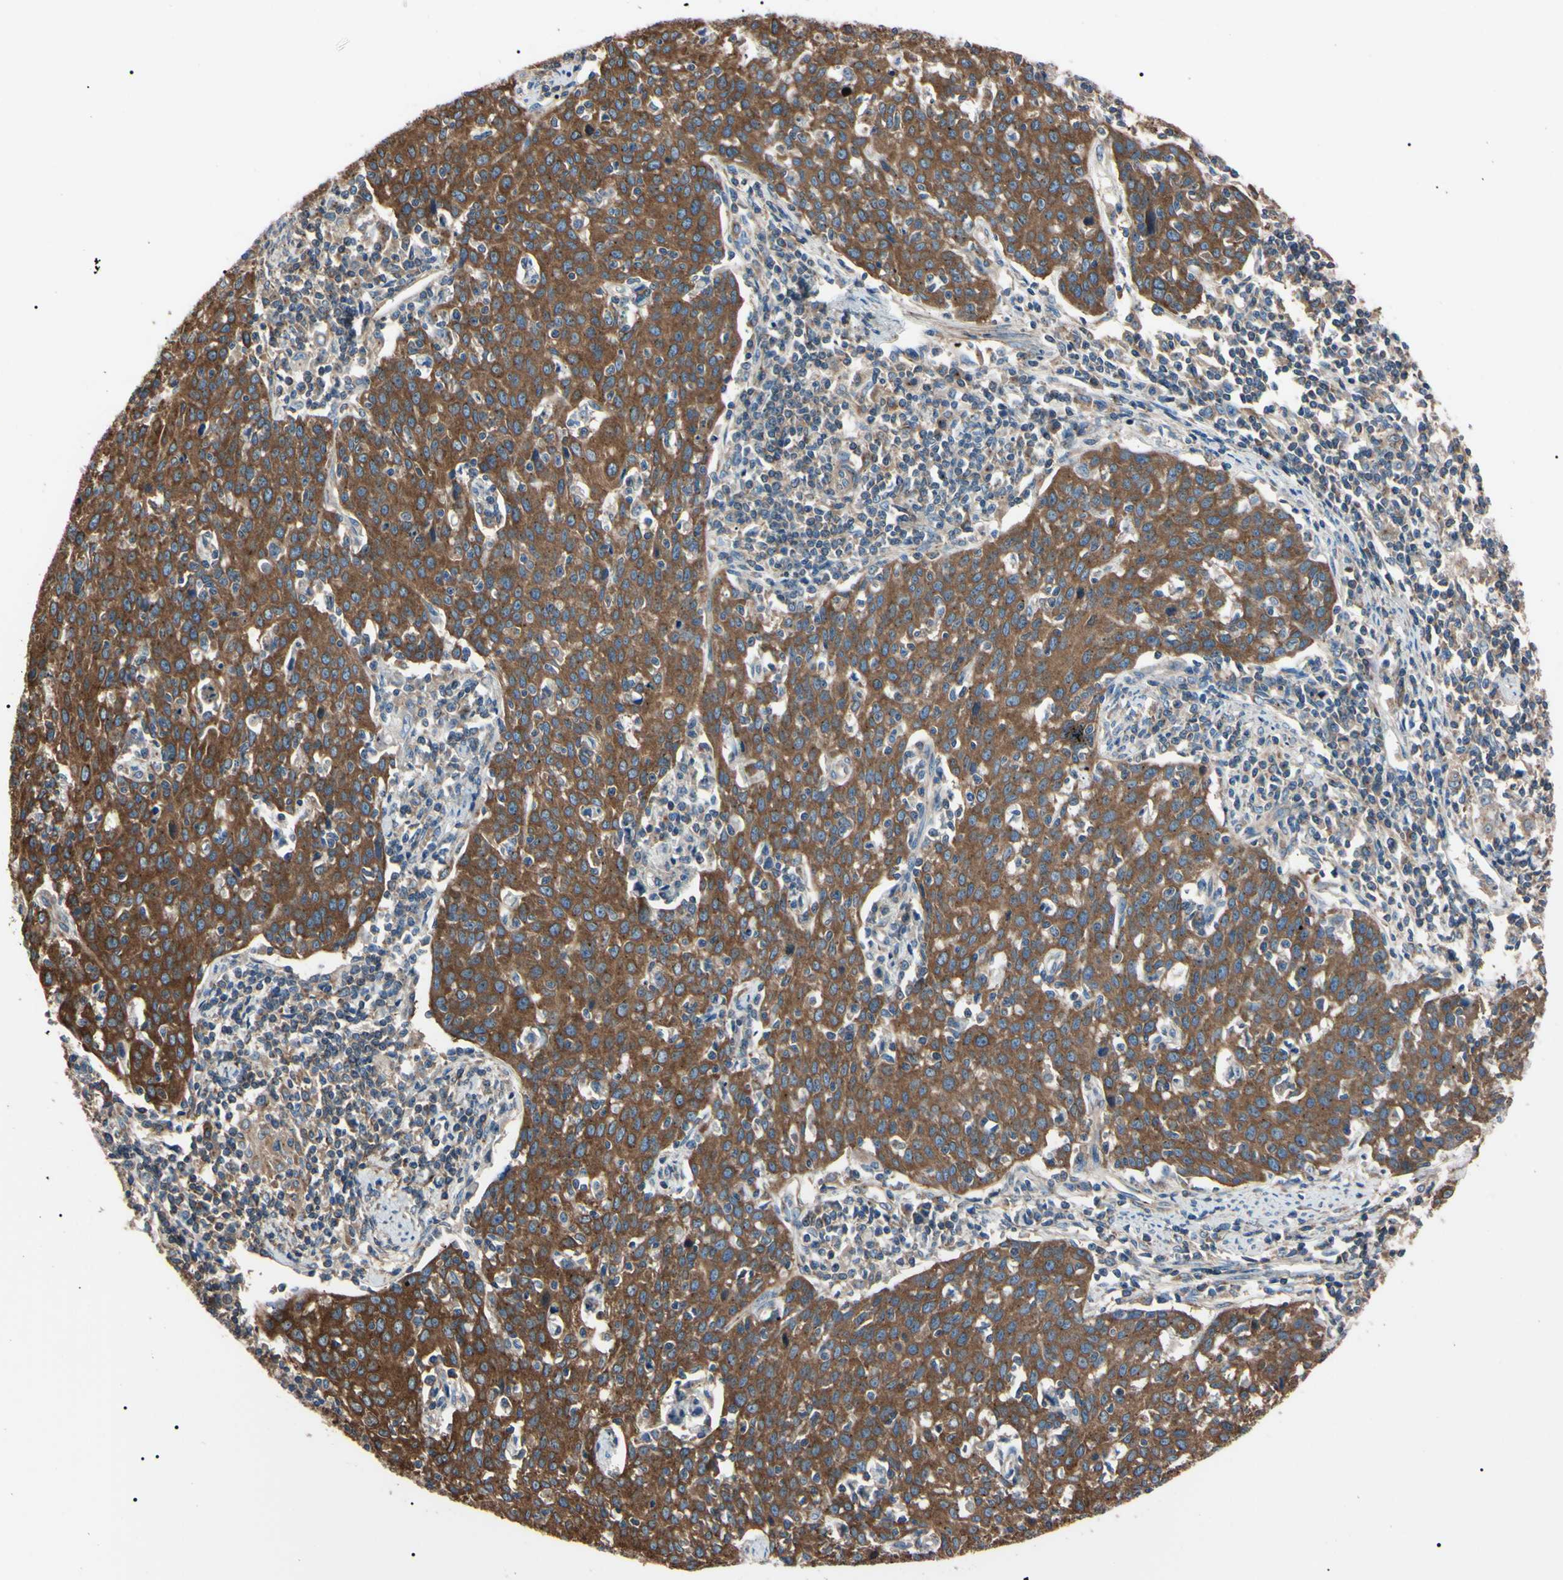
{"staining": {"intensity": "moderate", "quantity": ">75%", "location": "cytoplasmic/membranous"}, "tissue": "cervical cancer", "cell_type": "Tumor cells", "image_type": "cancer", "snomed": [{"axis": "morphology", "description": "Squamous cell carcinoma, NOS"}, {"axis": "topography", "description": "Cervix"}], "caption": "A medium amount of moderate cytoplasmic/membranous positivity is identified in approximately >75% of tumor cells in cervical cancer (squamous cell carcinoma) tissue. (DAB = brown stain, brightfield microscopy at high magnification).", "gene": "PRKACA", "patient": {"sex": "female", "age": 38}}